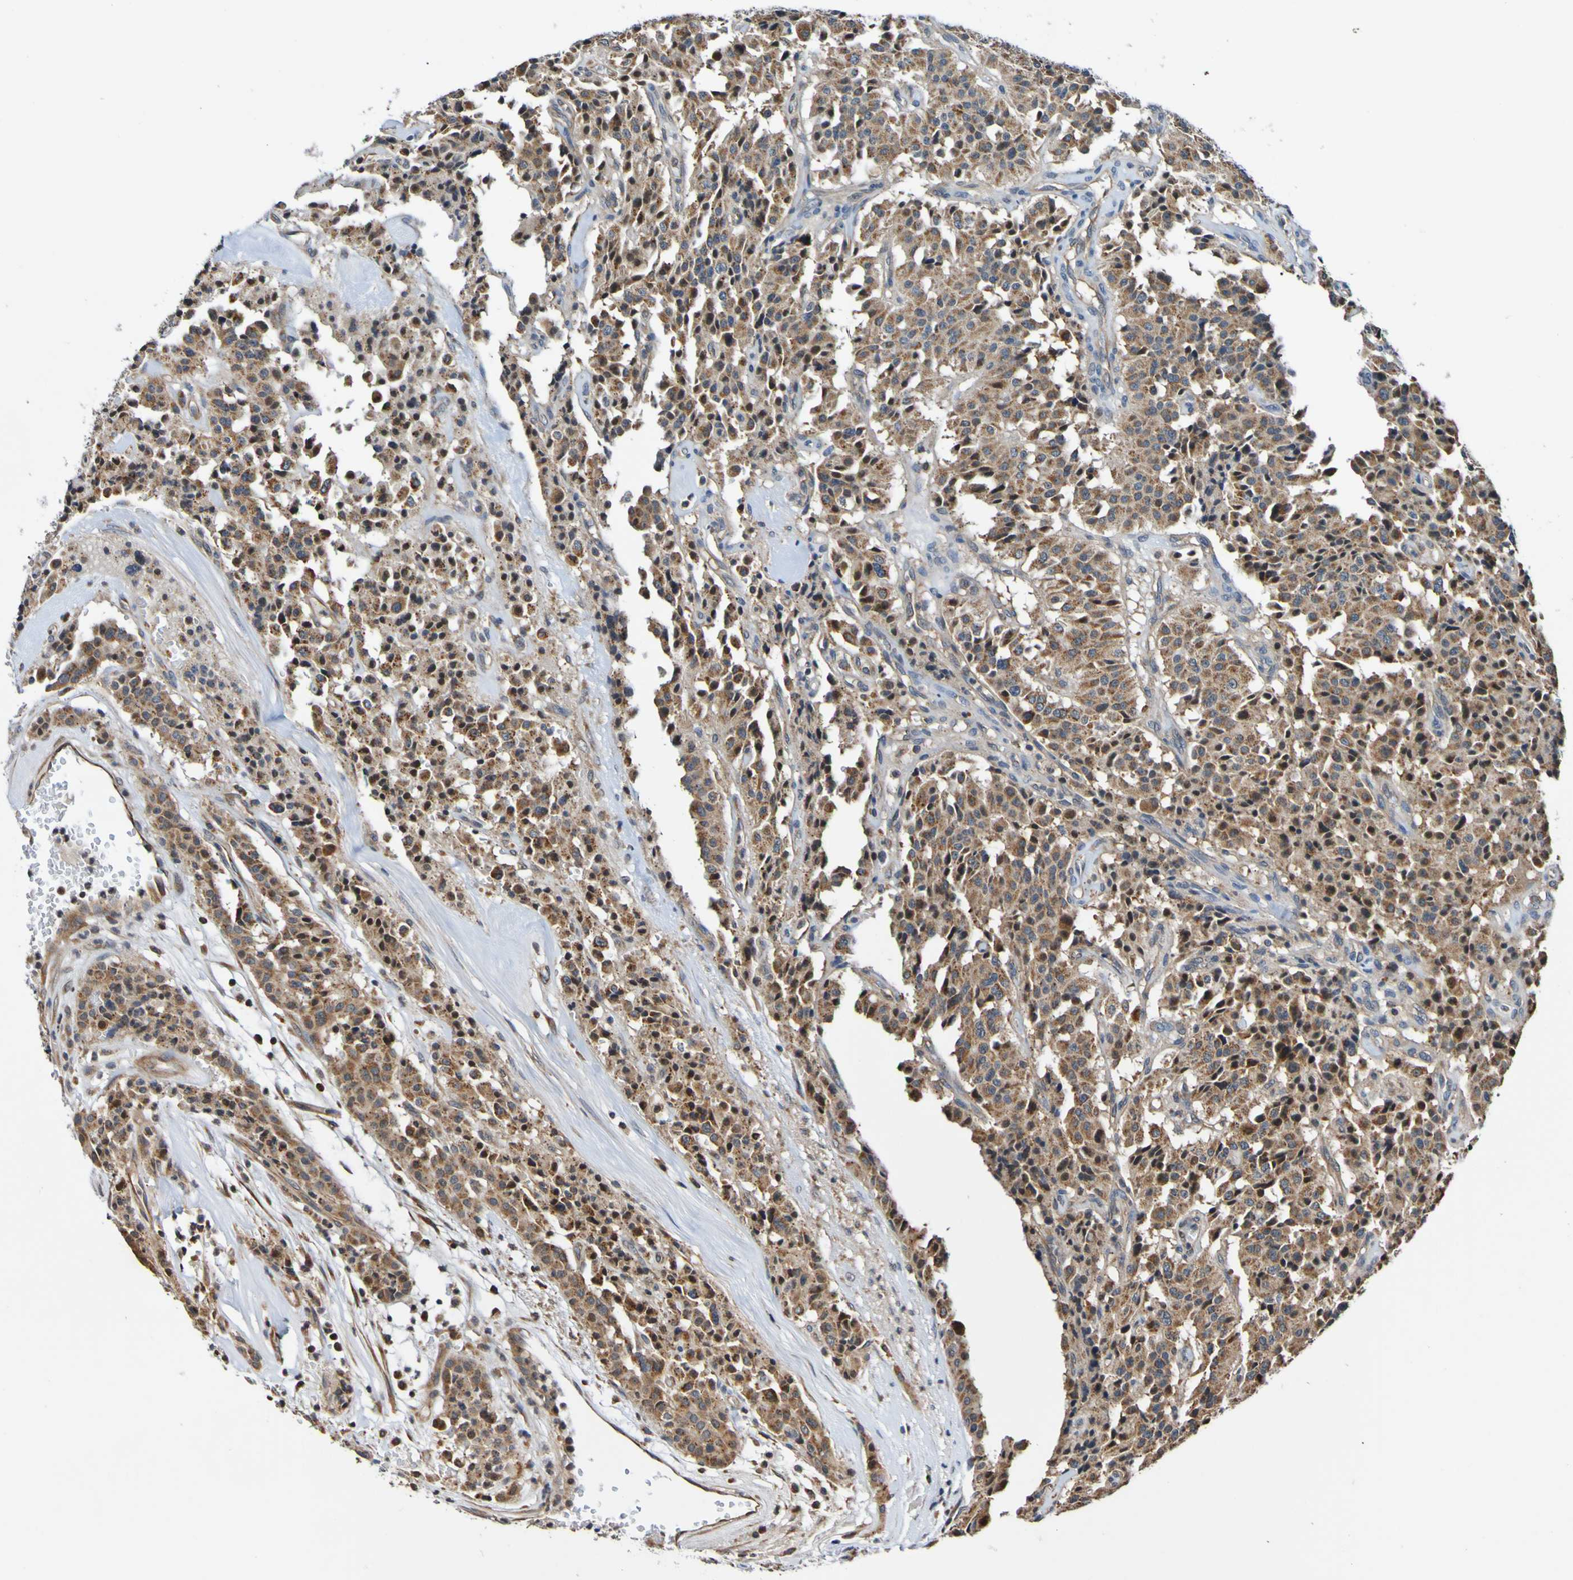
{"staining": {"intensity": "moderate", "quantity": ">75%", "location": "cytoplasmic/membranous"}, "tissue": "carcinoid", "cell_type": "Tumor cells", "image_type": "cancer", "snomed": [{"axis": "morphology", "description": "Carcinoid, malignant, NOS"}, {"axis": "topography", "description": "Lung"}], "caption": "IHC micrograph of carcinoid (malignant) stained for a protein (brown), which displays medium levels of moderate cytoplasmic/membranous staining in about >75% of tumor cells.", "gene": "AXIN1", "patient": {"sex": "male", "age": 30}}